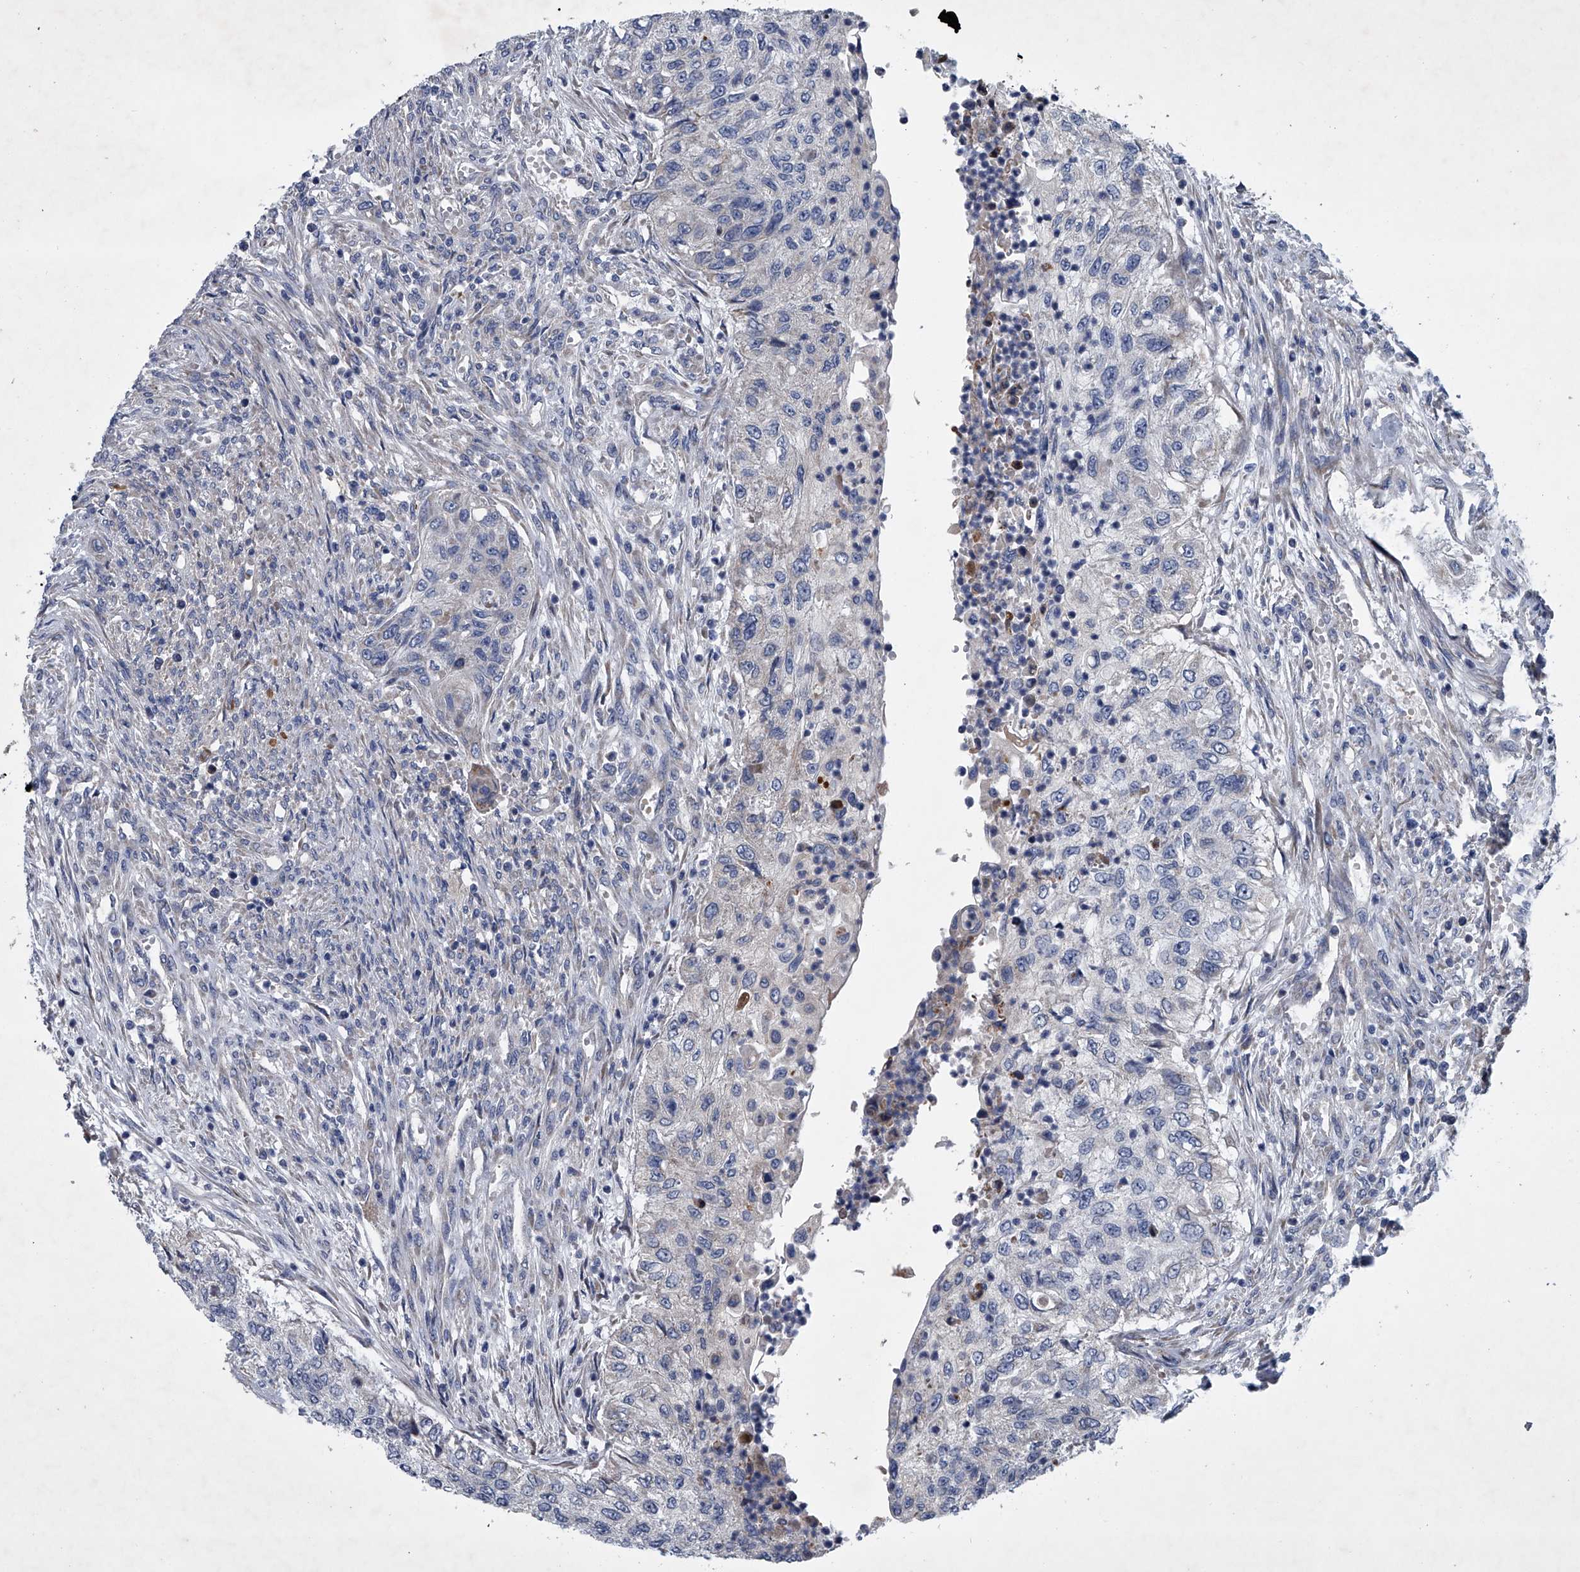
{"staining": {"intensity": "negative", "quantity": "none", "location": "none"}, "tissue": "urothelial cancer", "cell_type": "Tumor cells", "image_type": "cancer", "snomed": [{"axis": "morphology", "description": "Urothelial carcinoma, High grade"}, {"axis": "topography", "description": "Urinary bladder"}], "caption": "This is a photomicrograph of immunohistochemistry (IHC) staining of urothelial carcinoma (high-grade), which shows no positivity in tumor cells. The staining is performed using DAB brown chromogen with nuclei counter-stained in using hematoxylin.", "gene": "ABCG1", "patient": {"sex": "female", "age": 60}}